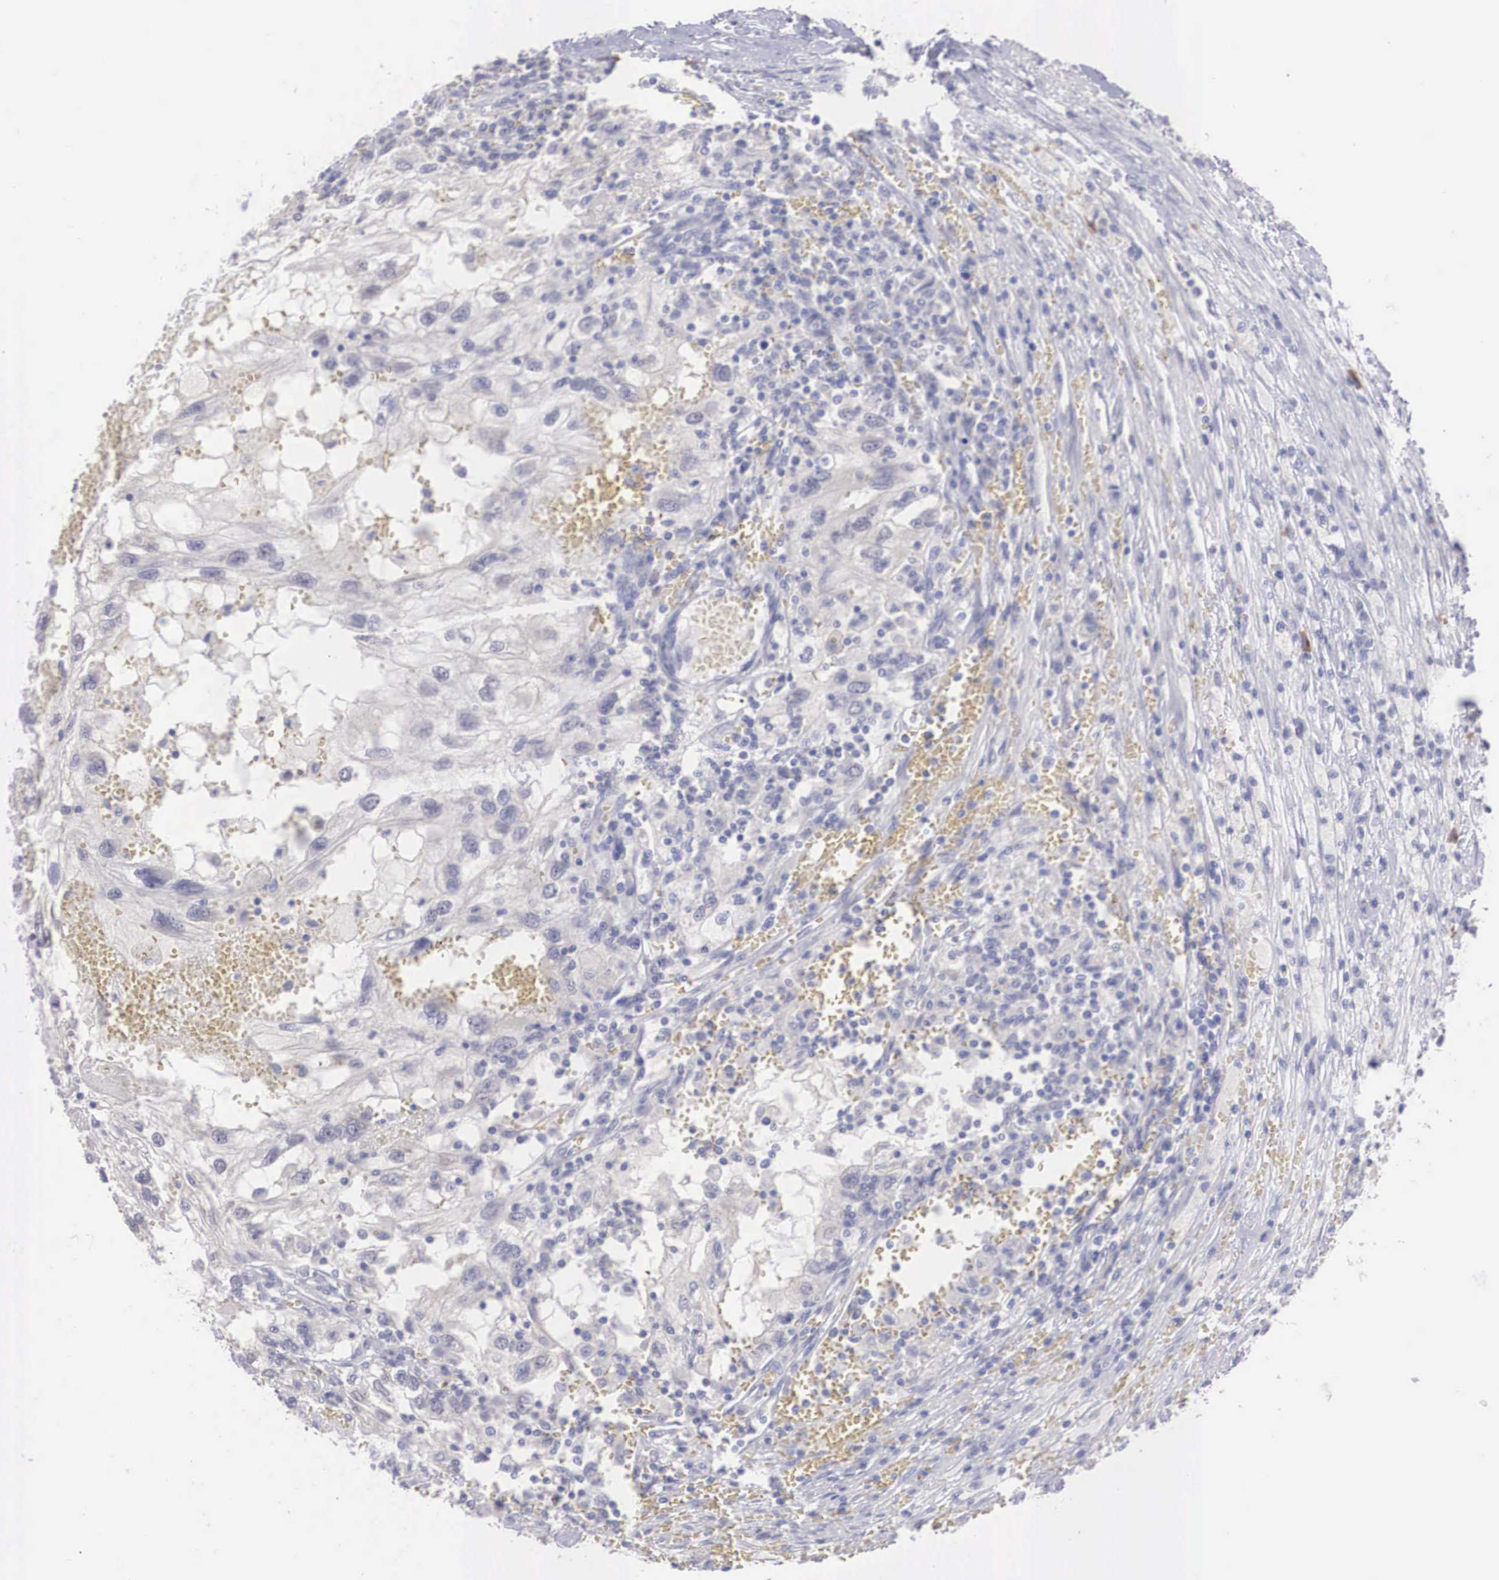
{"staining": {"intensity": "negative", "quantity": "none", "location": "none"}, "tissue": "renal cancer", "cell_type": "Tumor cells", "image_type": "cancer", "snomed": [{"axis": "morphology", "description": "Normal tissue, NOS"}, {"axis": "morphology", "description": "Adenocarcinoma, NOS"}, {"axis": "topography", "description": "Kidney"}], "caption": "Histopathology image shows no protein staining in tumor cells of renal cancer (adenocarcinoma) tissue.", "gene": "REPS2", "patient": {"sex": "male", "age": 71}}